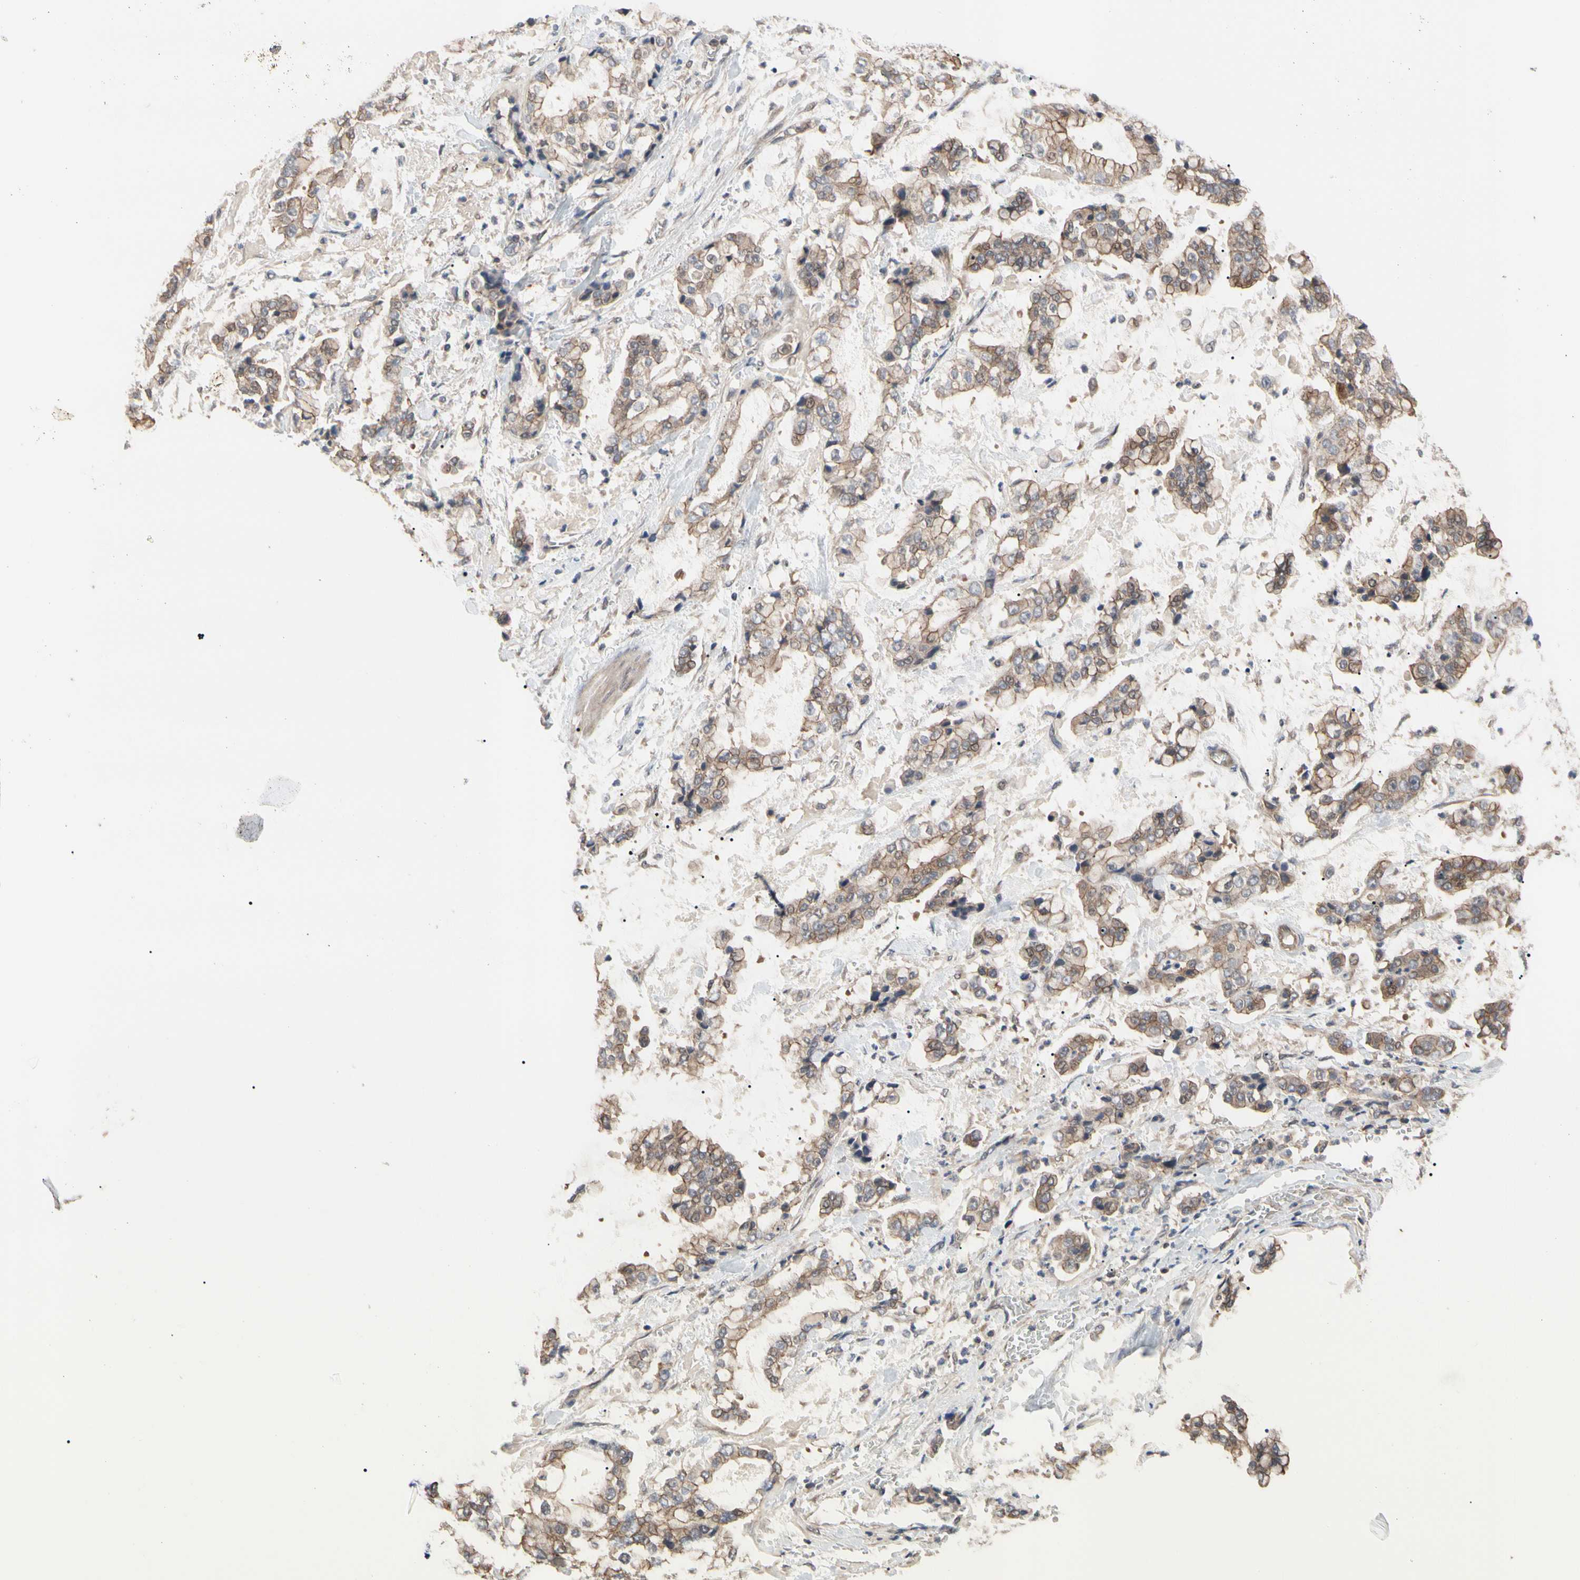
{"staining": {"intensity": "moderate", "quantity": ">75%", "location": "cytoplasmic/membranous"}, "tissue": "stomach cancer", "cell_type": "Tumor cells", "image_type": "cancer", "snomed": [{"axis": "morphology", "description": "Normal tissue, NOS"}, {"axis": "morphology", "description": "Adenocarcinoma, NOS"}, {"axis": "topography", "description": "Stomach, upper"}, {"axis": "topography", "description": "Stomach"}], "caption": "IHC of human stomach cancer shows medium levels of moderate cytoplasmic/membranous expression in about >75% of tumor cells.", "gene": "DPP8", "patient": {"sex": "male", "age": 76}}